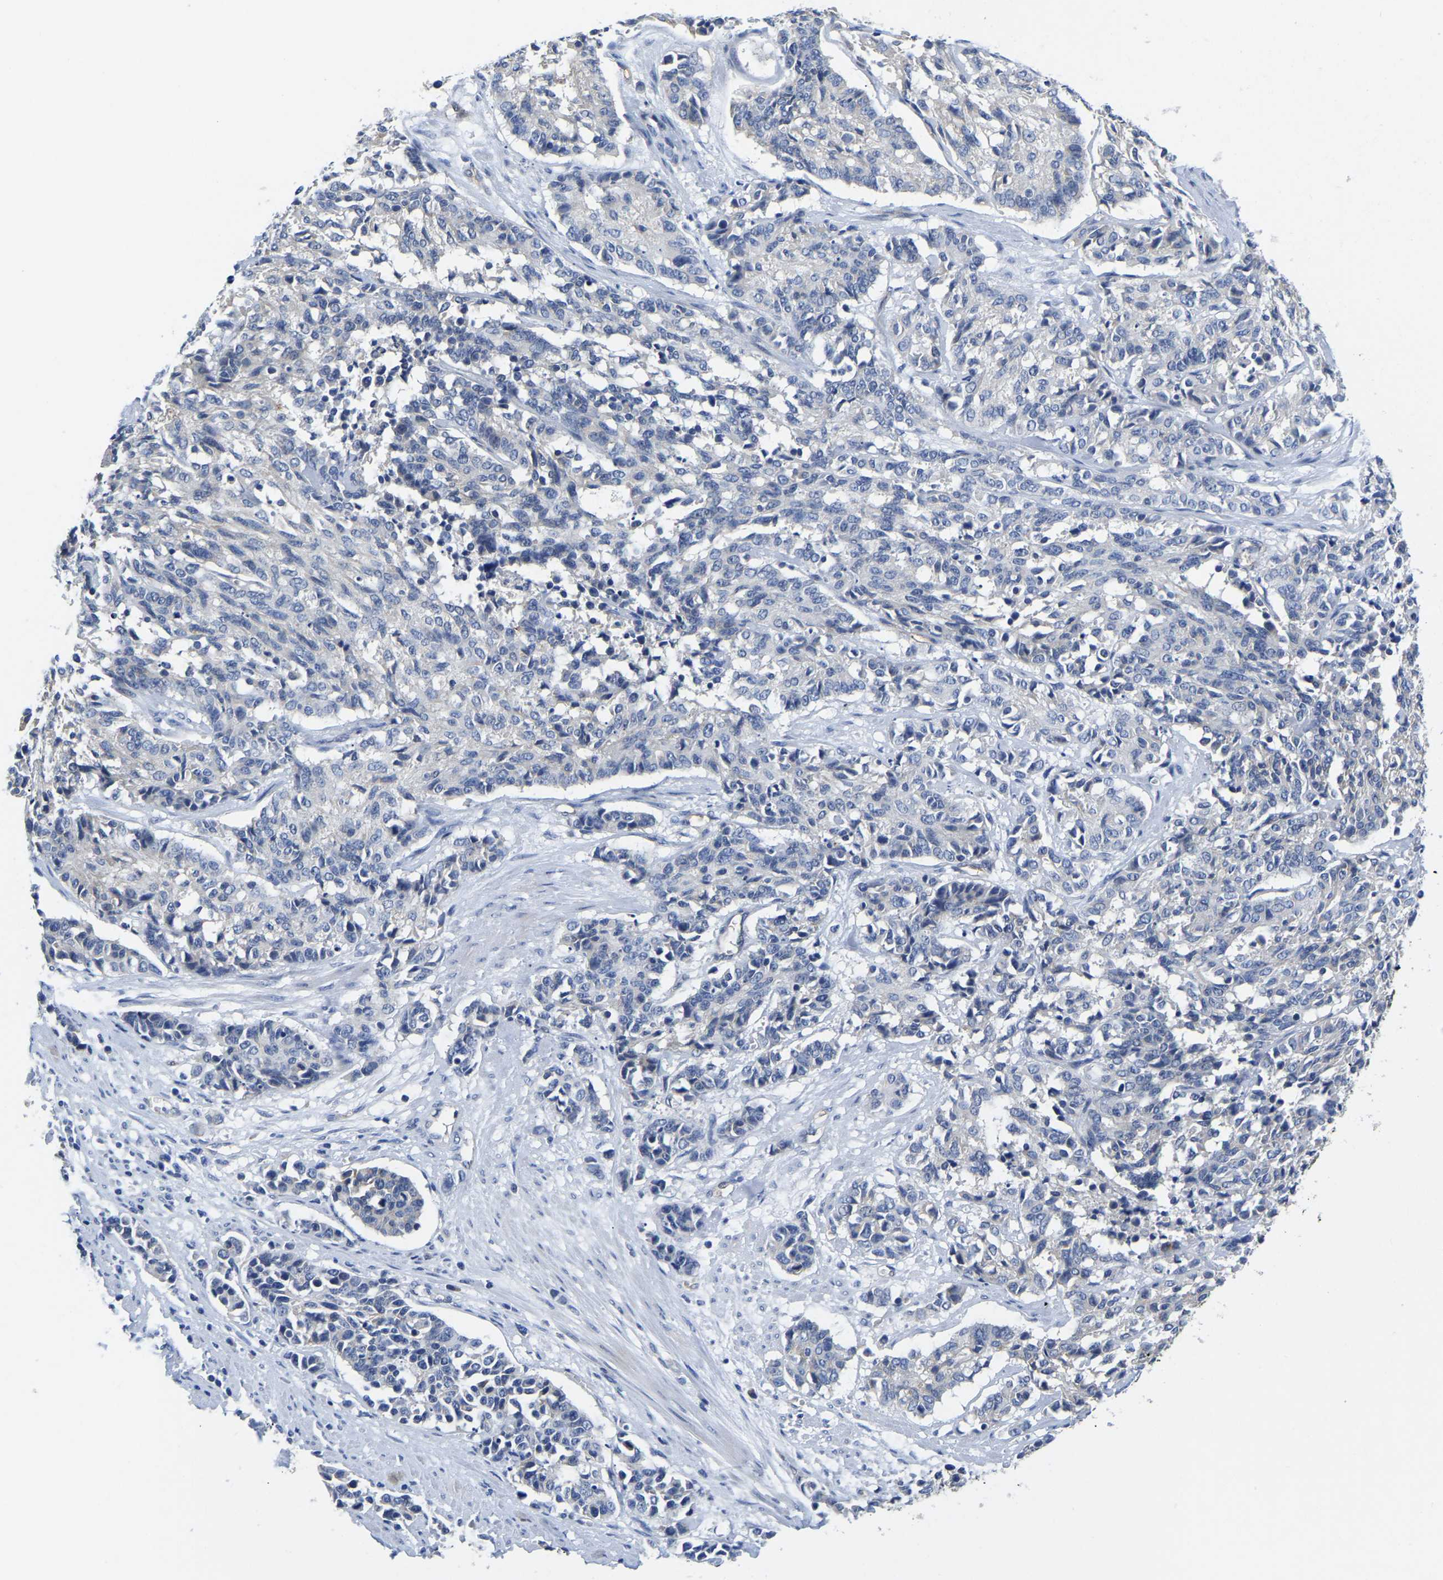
{"staining": {"intensity": "negative", "quantity": "none", "location": "none"}, "tissue": "cervical cancer", "cell_type": "Tumor cells", "image_type": "cancer", "snomed": [{"axis": "morphology", "description": "Squamous cell carcinoma, NOS"}, {"axis": "topography", "description": "Cervix"}], "caption": "Immunohistochemical staining of cervical cancer reveals no significant staining in tumor cells. Brightfield microscopy of immunohistochemistry stained with DAB (3,3'-diaminobenzidine) (brown) and hematoxylin (blue), captured at high magnification.", "gene": "ITGA2", "patient": {"sex": "female", "age": 35}}